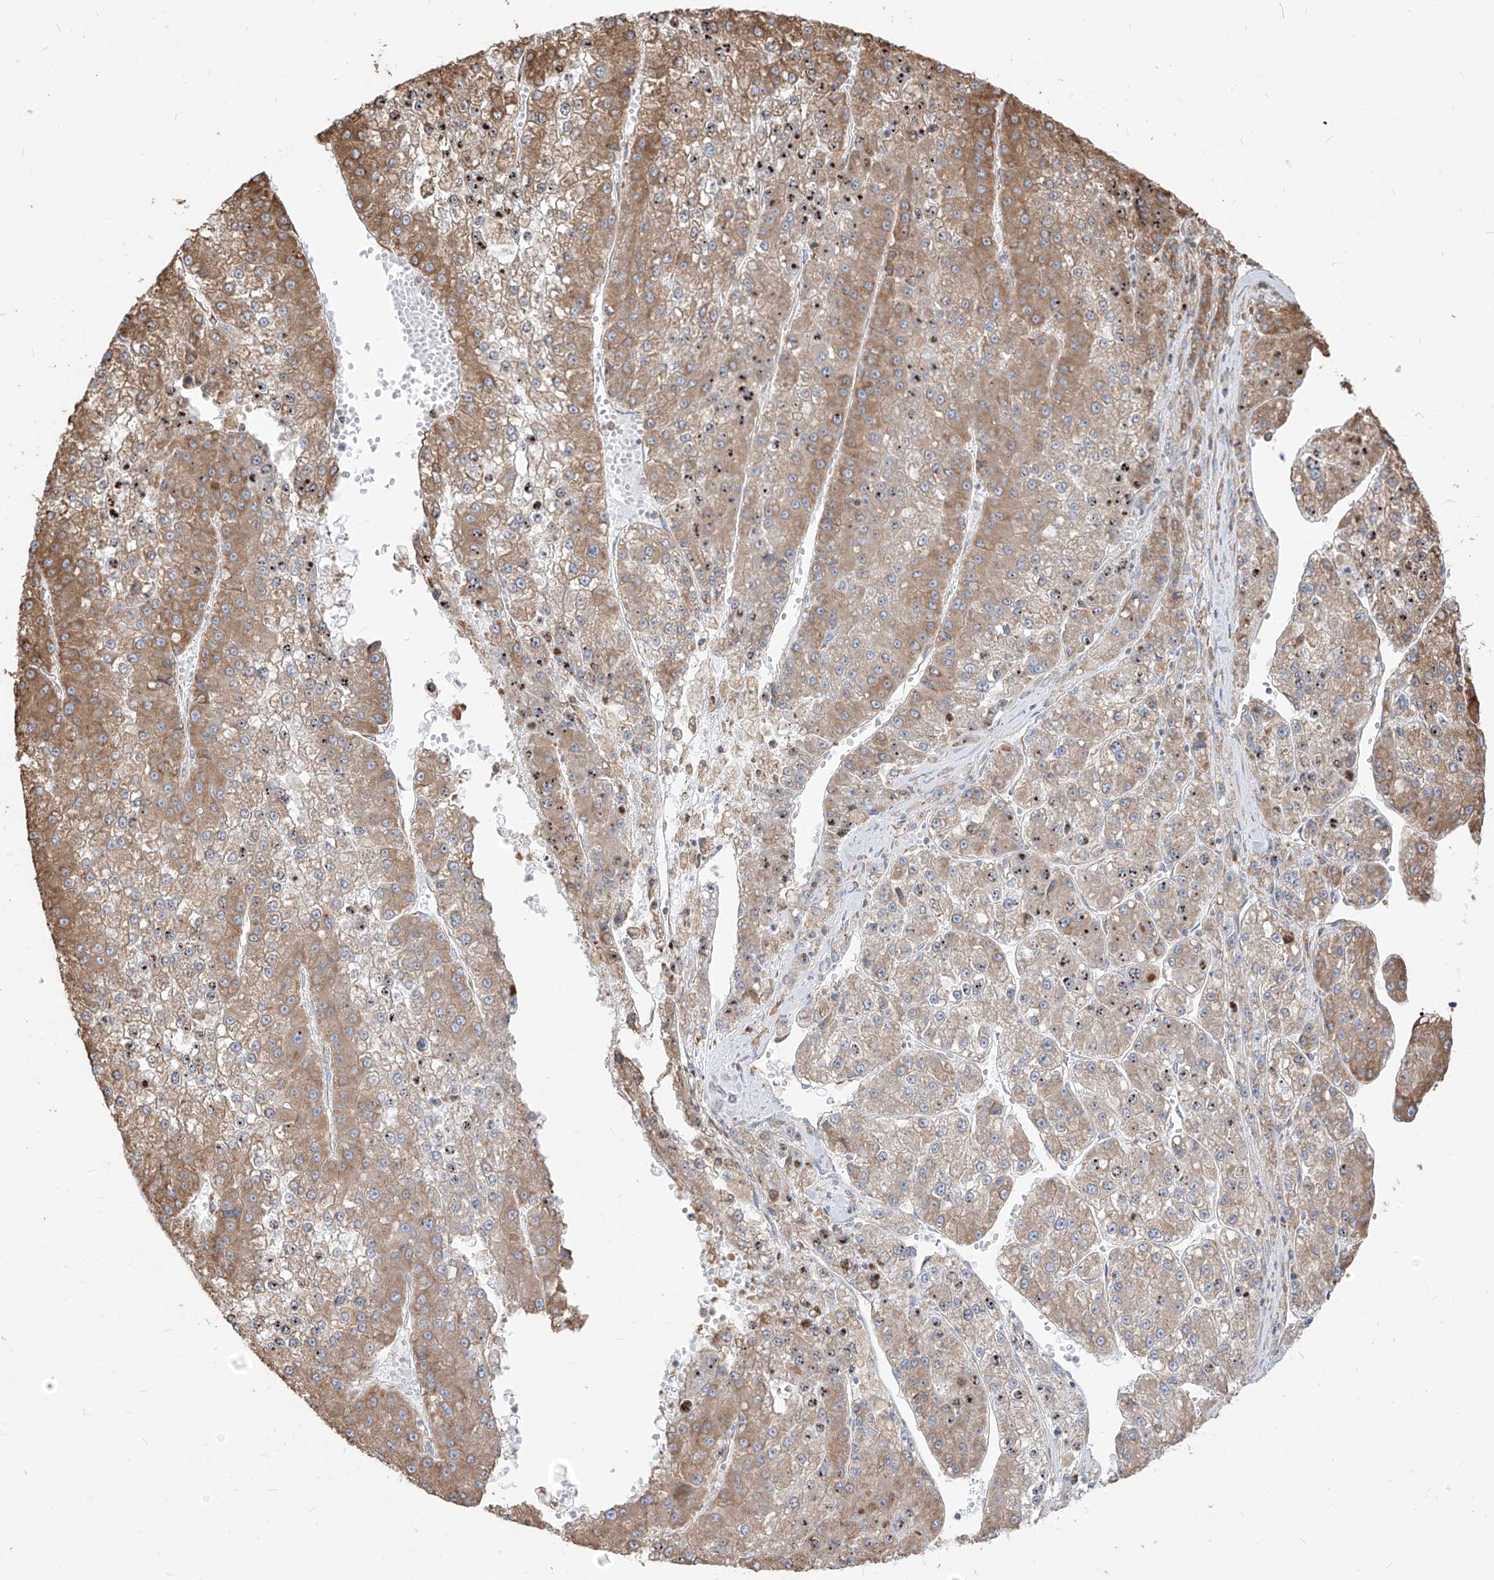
{"staining": {"intensity": "moderate", "quantity": "25%-75%", "location": "cytoplasmic/membranous"}, "tissue": "liver cancer", "cell_type": "Tumor cells", "image_type": "cancer", "snomed": [{"axis": "morphology", "description": "Carcinoma, Hepatocellular, NOS"}, {"axis": "topography", "description": "Liver"}], "caption": "Liver hepatocellular carcinoma stained with DAB immunohistochemistry (IHC) shows medium levels of moderate cytoplasmic/membranous positivity in approximately 25%-75% of tumor cells.", "gene": "PDIA6", "patient": {"sex": "female", "age": 73}}